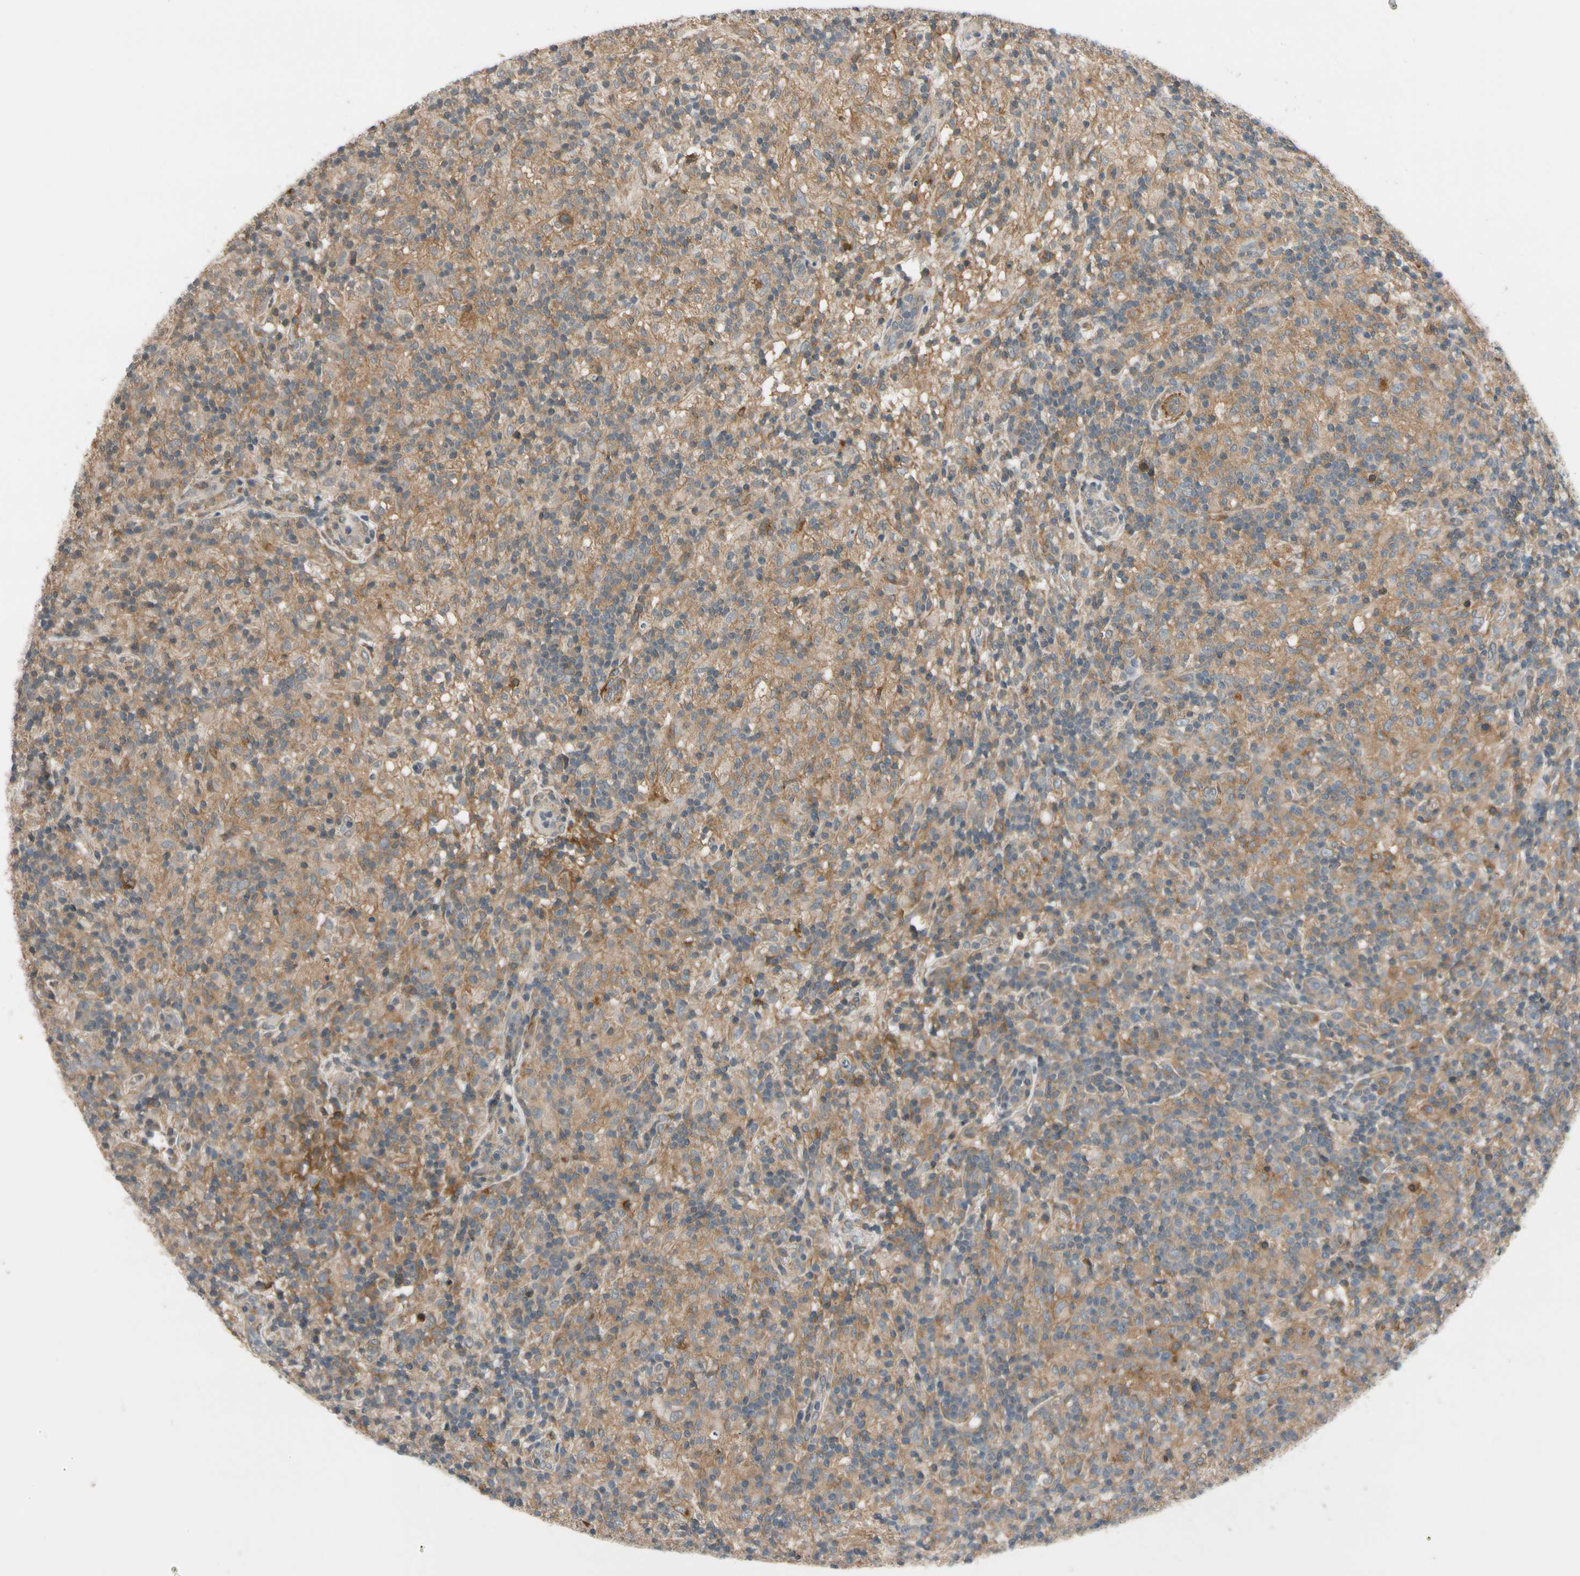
{"staining": {"intensity": "weak", "quantity": "25%-75%", "location": "cytoplasmic/membranous"}, "tissue": "lymphoma", "cell_type": "Tumor cells", "image_type": "cancer", "snomed": [{"axis": "morphology", "description": "Hodgkin's disease, NOS"}, {"axis": "topography", "description": "Lymph node"}], "caption": "A micrograph of lymphoma stained for a protein displays weak cytoplasmic/membranous brown staining in tumor cells.", "gene": "MST1R", "patient": {"sex": "male", "age": 70}}